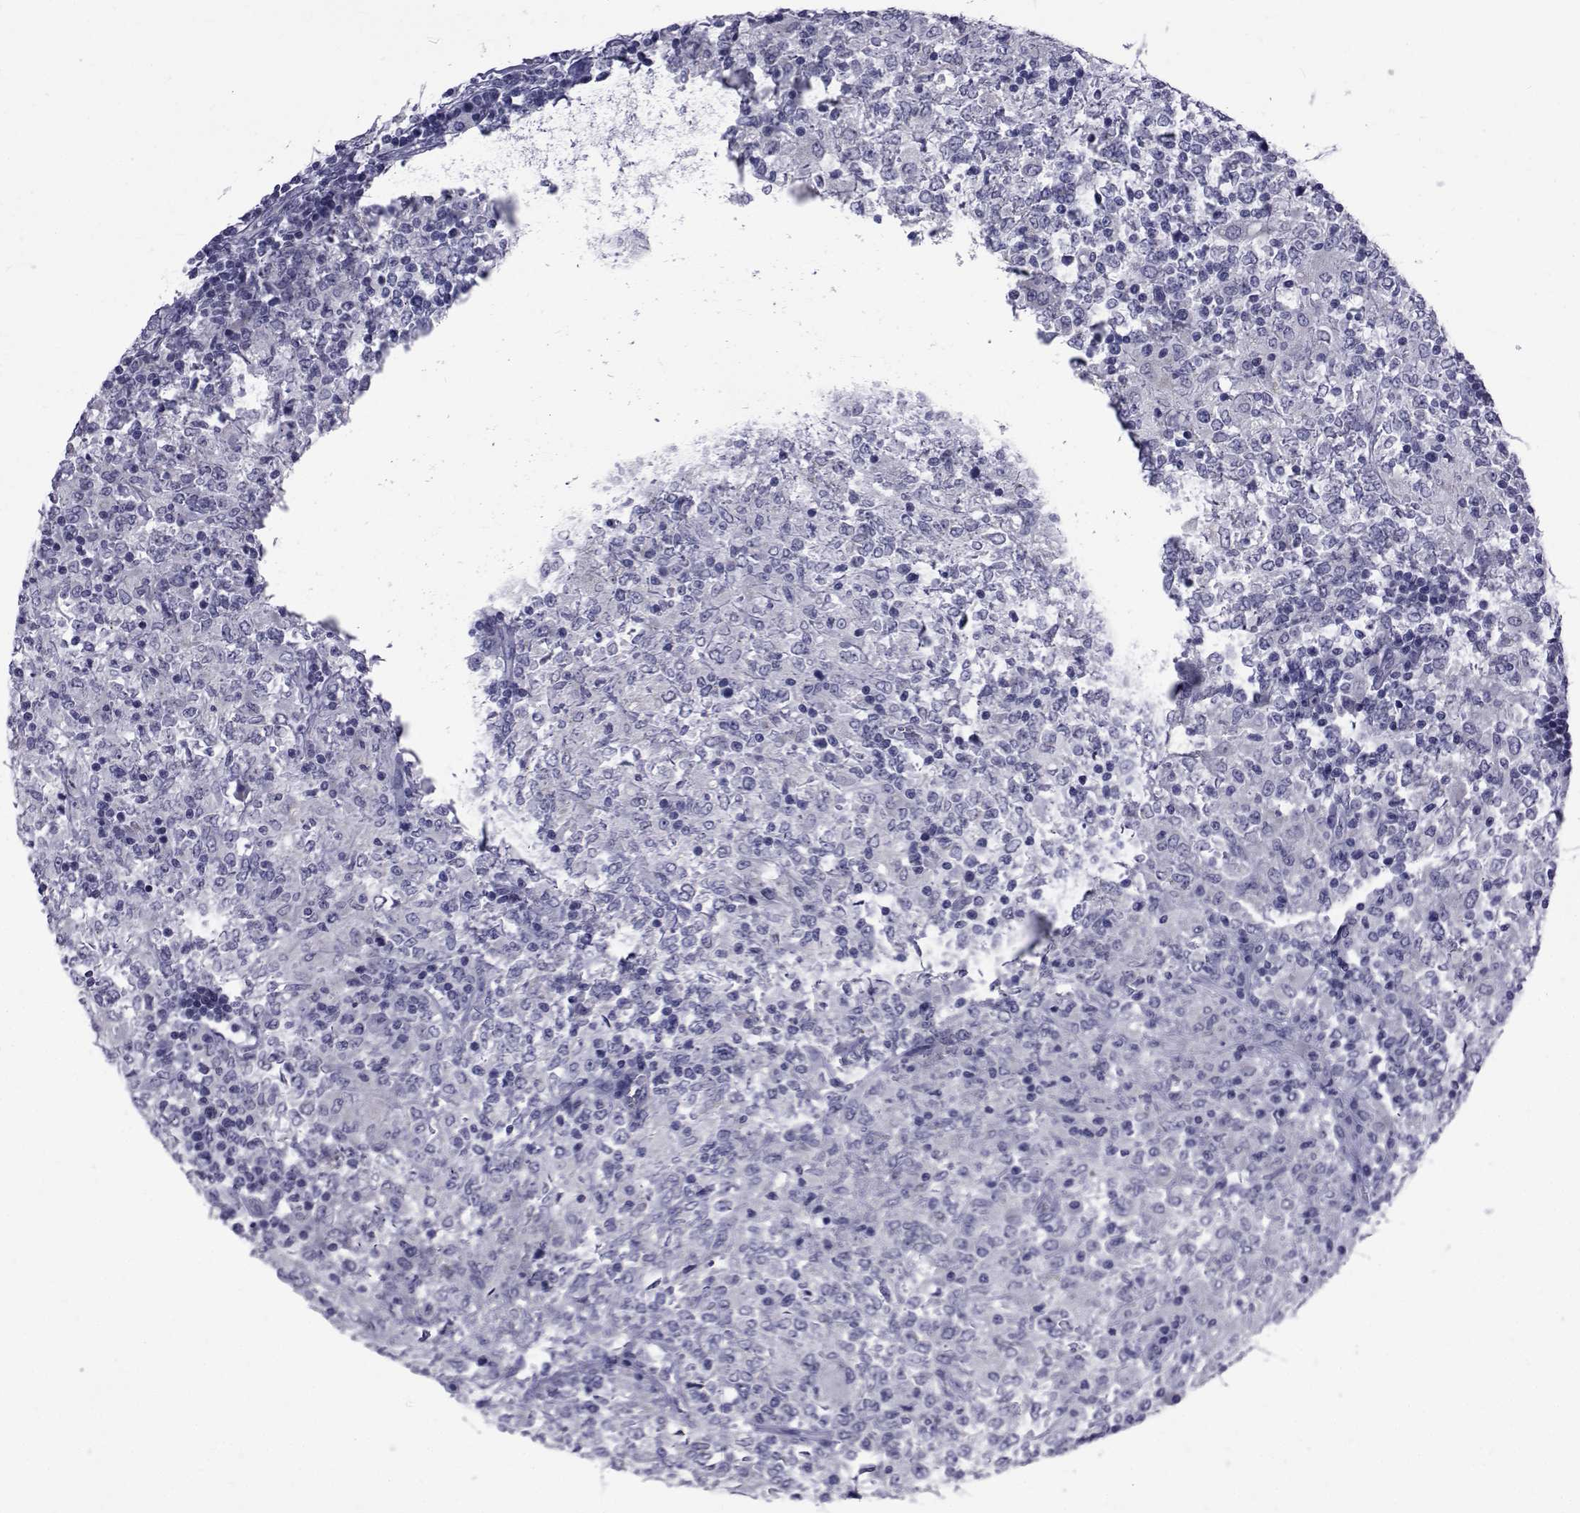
{"staining": {"intensity": "negative", "quantity": "none", "location": "none"}, "tissue": "lymphoma", "cell_type": "Tumor cells", "image_type": "cancer", "snomed": [{"axis": "morphology", "description": "Malignant lymphoma, non-Hodgkin's type, High grade"}, {"axis": "topography", "description": "Lymph node"}], "caption": "Immunohistochemistry histopathology image of high-grade malignant lymphoma, non-Hodgkin's type stained for a protein (brown), which reveals no expression in tumor cells.", "gene": "GKAP1", "patient": {"sex": "female", "age": 84}}